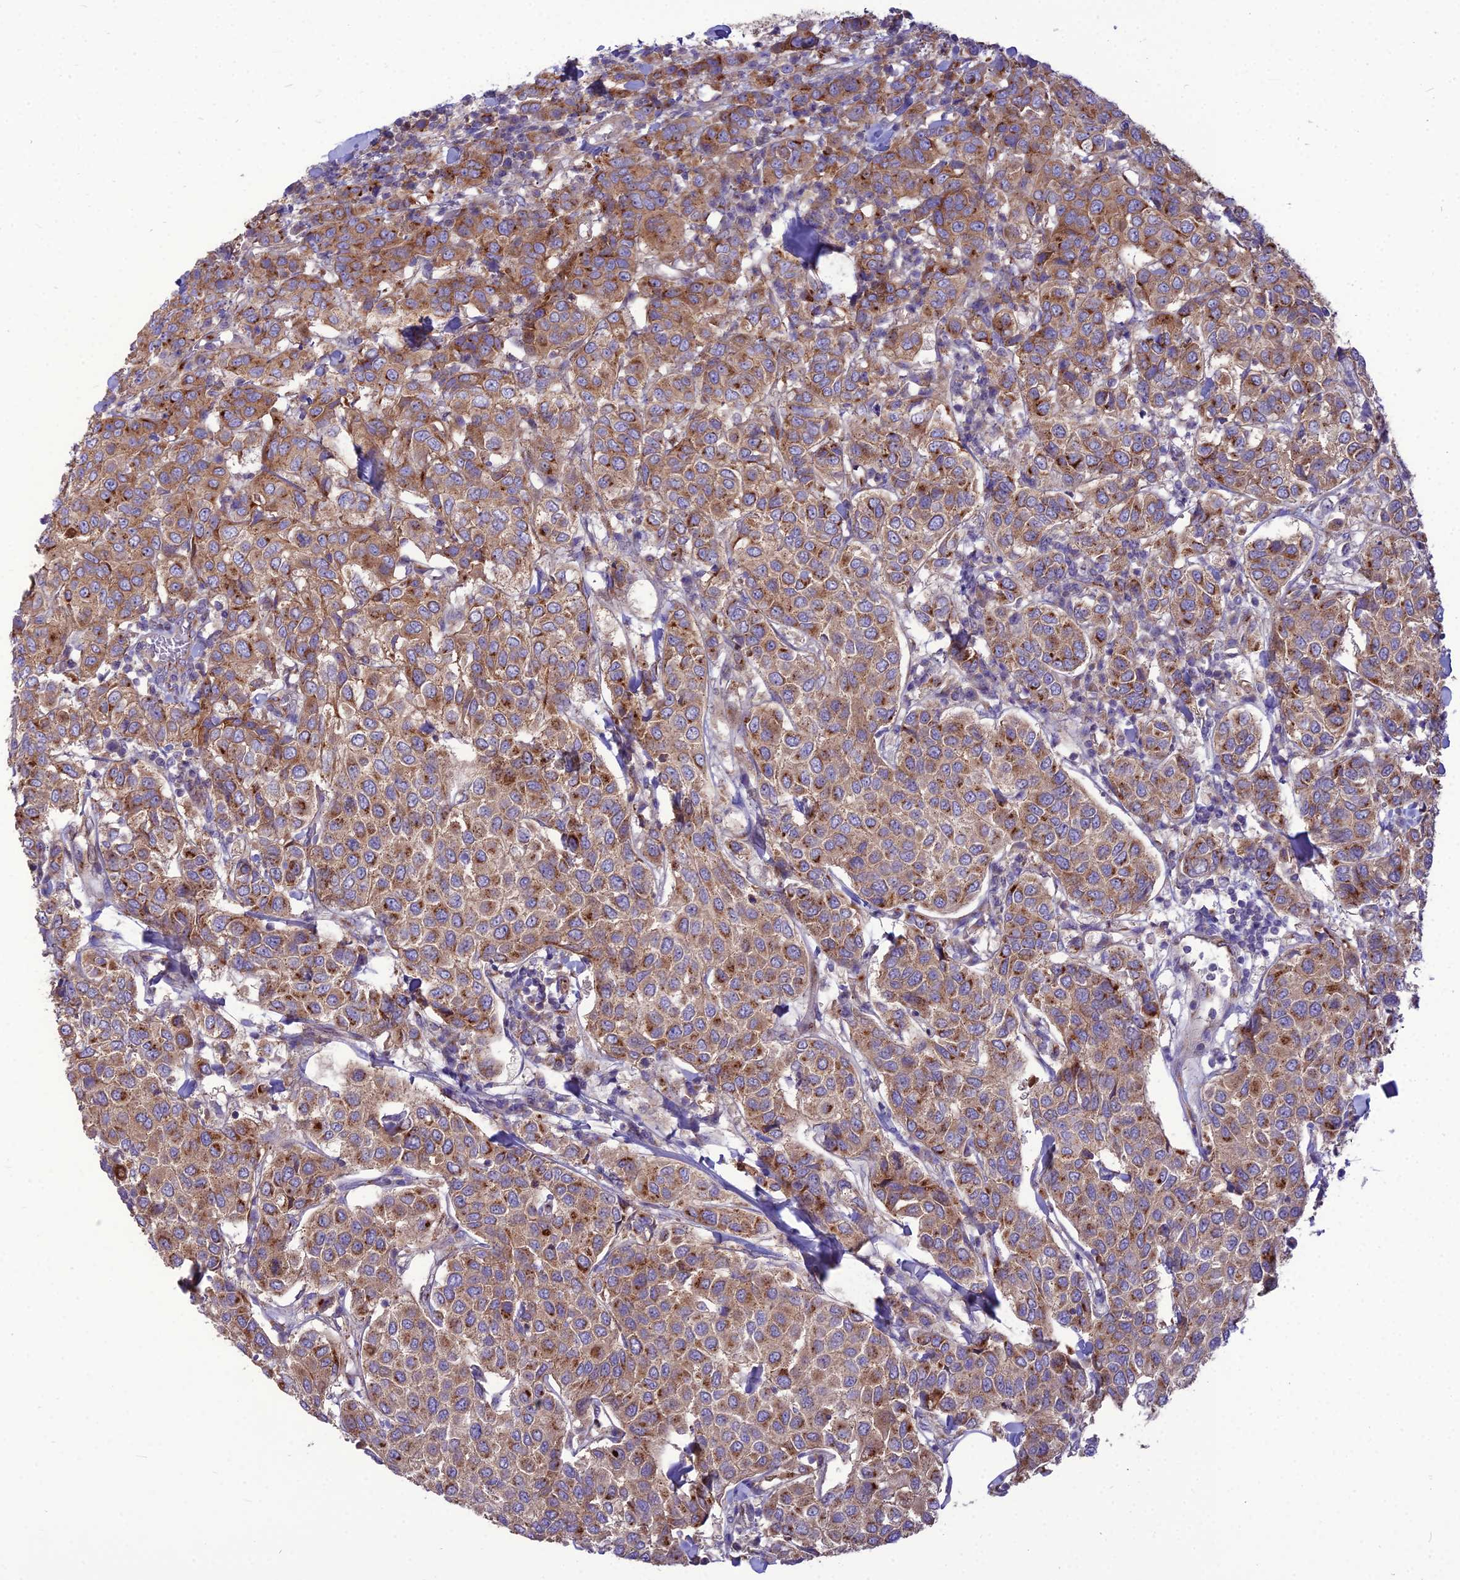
{"staining": {"intensity": "moderate", "quantity": ">75%", "location": "cytoplasmic/membranous"}, "tissue": "breast cancer", "cell_type": "Tumor cells", "image_type": "cancer", "snomed": [{"axis": "morphology", "description": "Duct carcinoma"}, {"axis": "topography", "description": "Breast"}], "caption": "A high-resolution histopathology image shows IHC staining of invasive ductal carcinoma (breast), which demonstrates moderate cytoplasmic/membranous positivity in approximately >75% of tumor cells. (Brightfield microscopy of DAB IHC at high magnification).", "gene": "SPRYD7", "patient": {"sex": "female", "age": 55}}